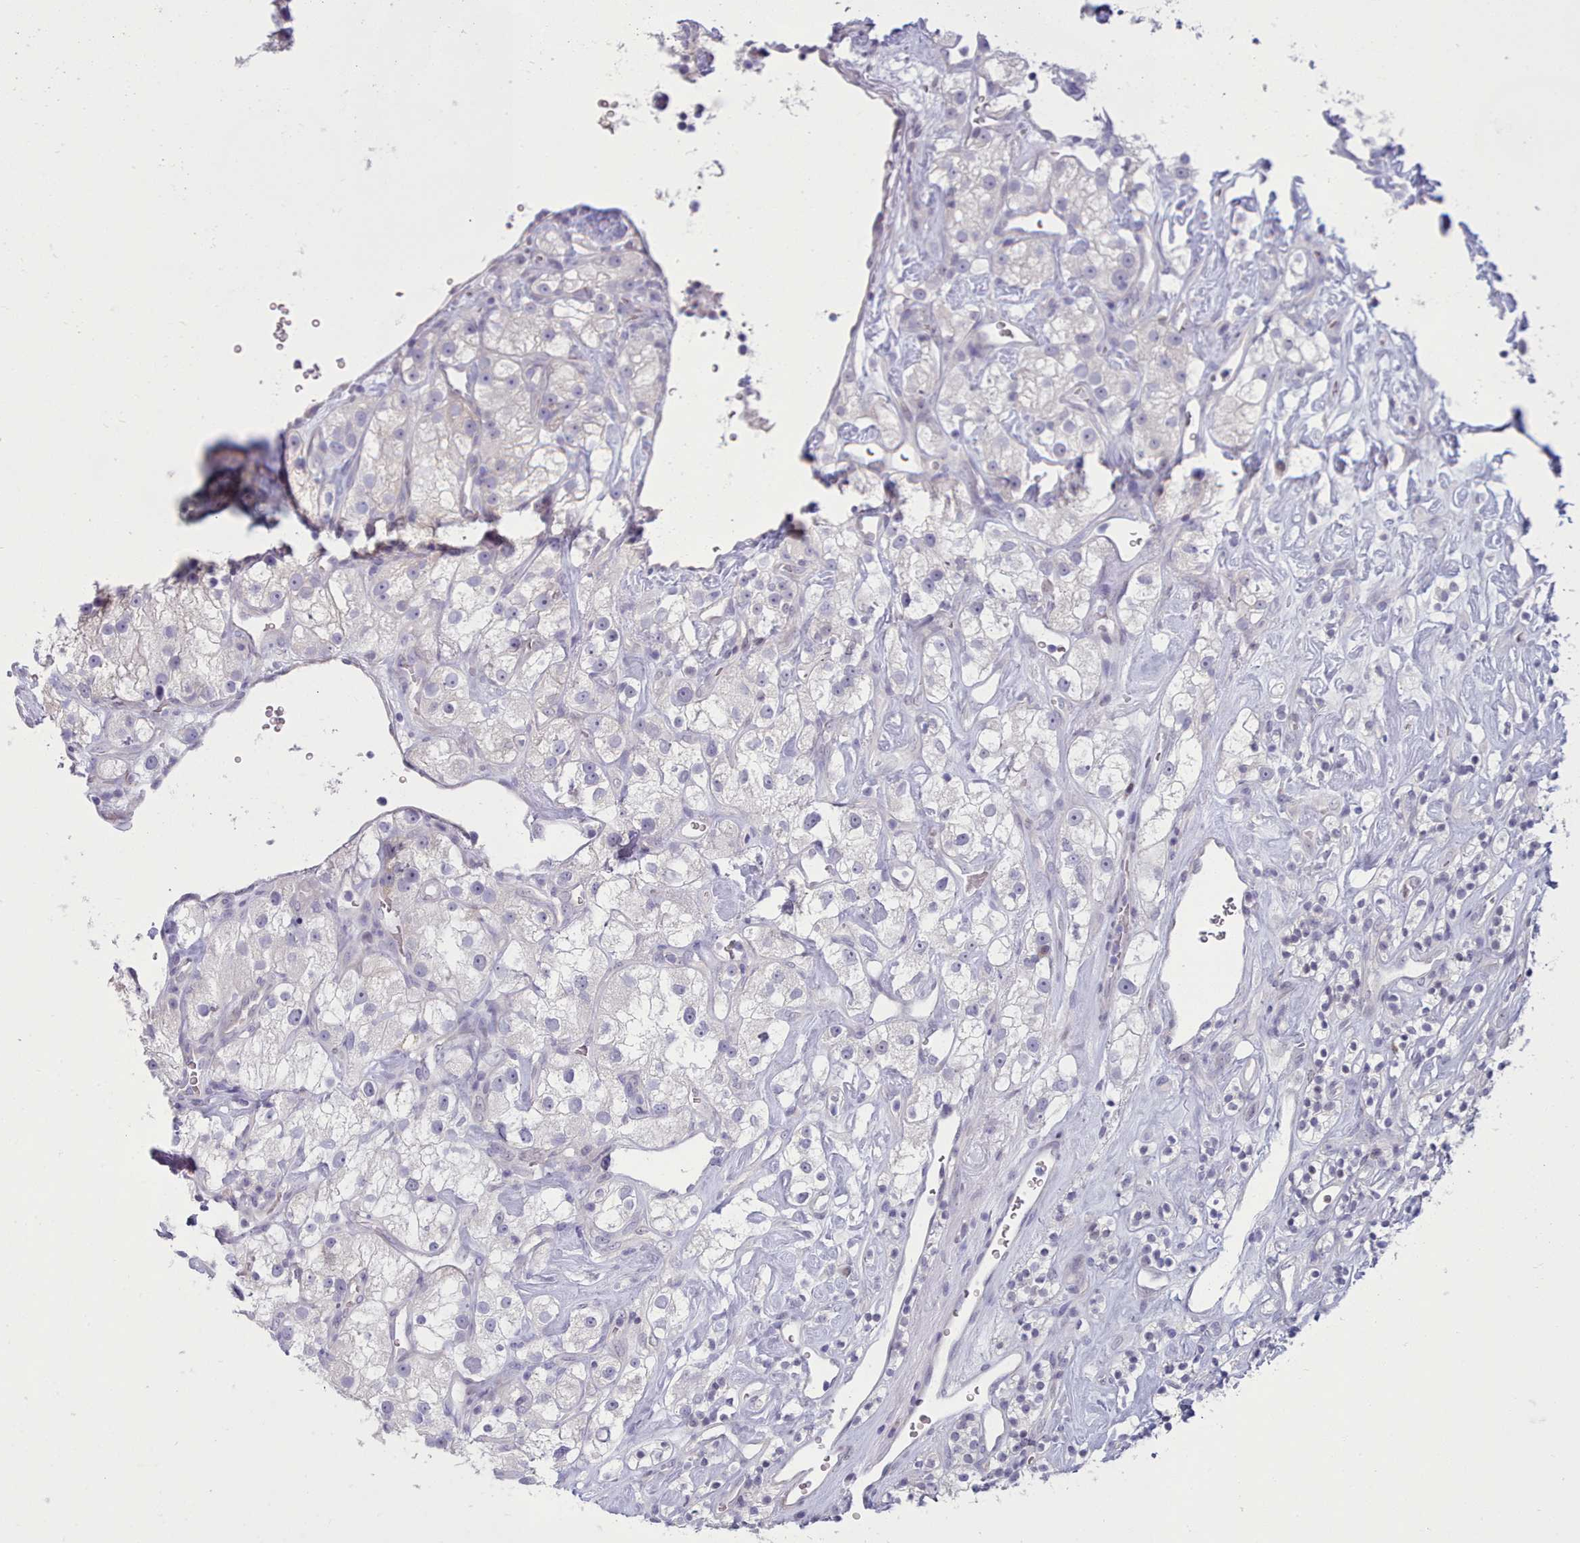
{"staining": {"intensity": "negative", "quantity": "none", "location": "none"}, "tissue": "renal cancer", "cell_type": "Tumor cells", "image_type": "cancer", "snomed": [{"axis": "morphology", "description": "Adenocarcinoma, NOS"}, {"axis": "topography", "description": "Kidney"}], "caption": "Histopathology image shows no significant protein staining in tumor cells of renal cancer. (DAB immunohistochemistry (IHC) with hematoxylin counter stain).", "gene": "TMEM253", "patient": {"sex": "male", "age": 77}}